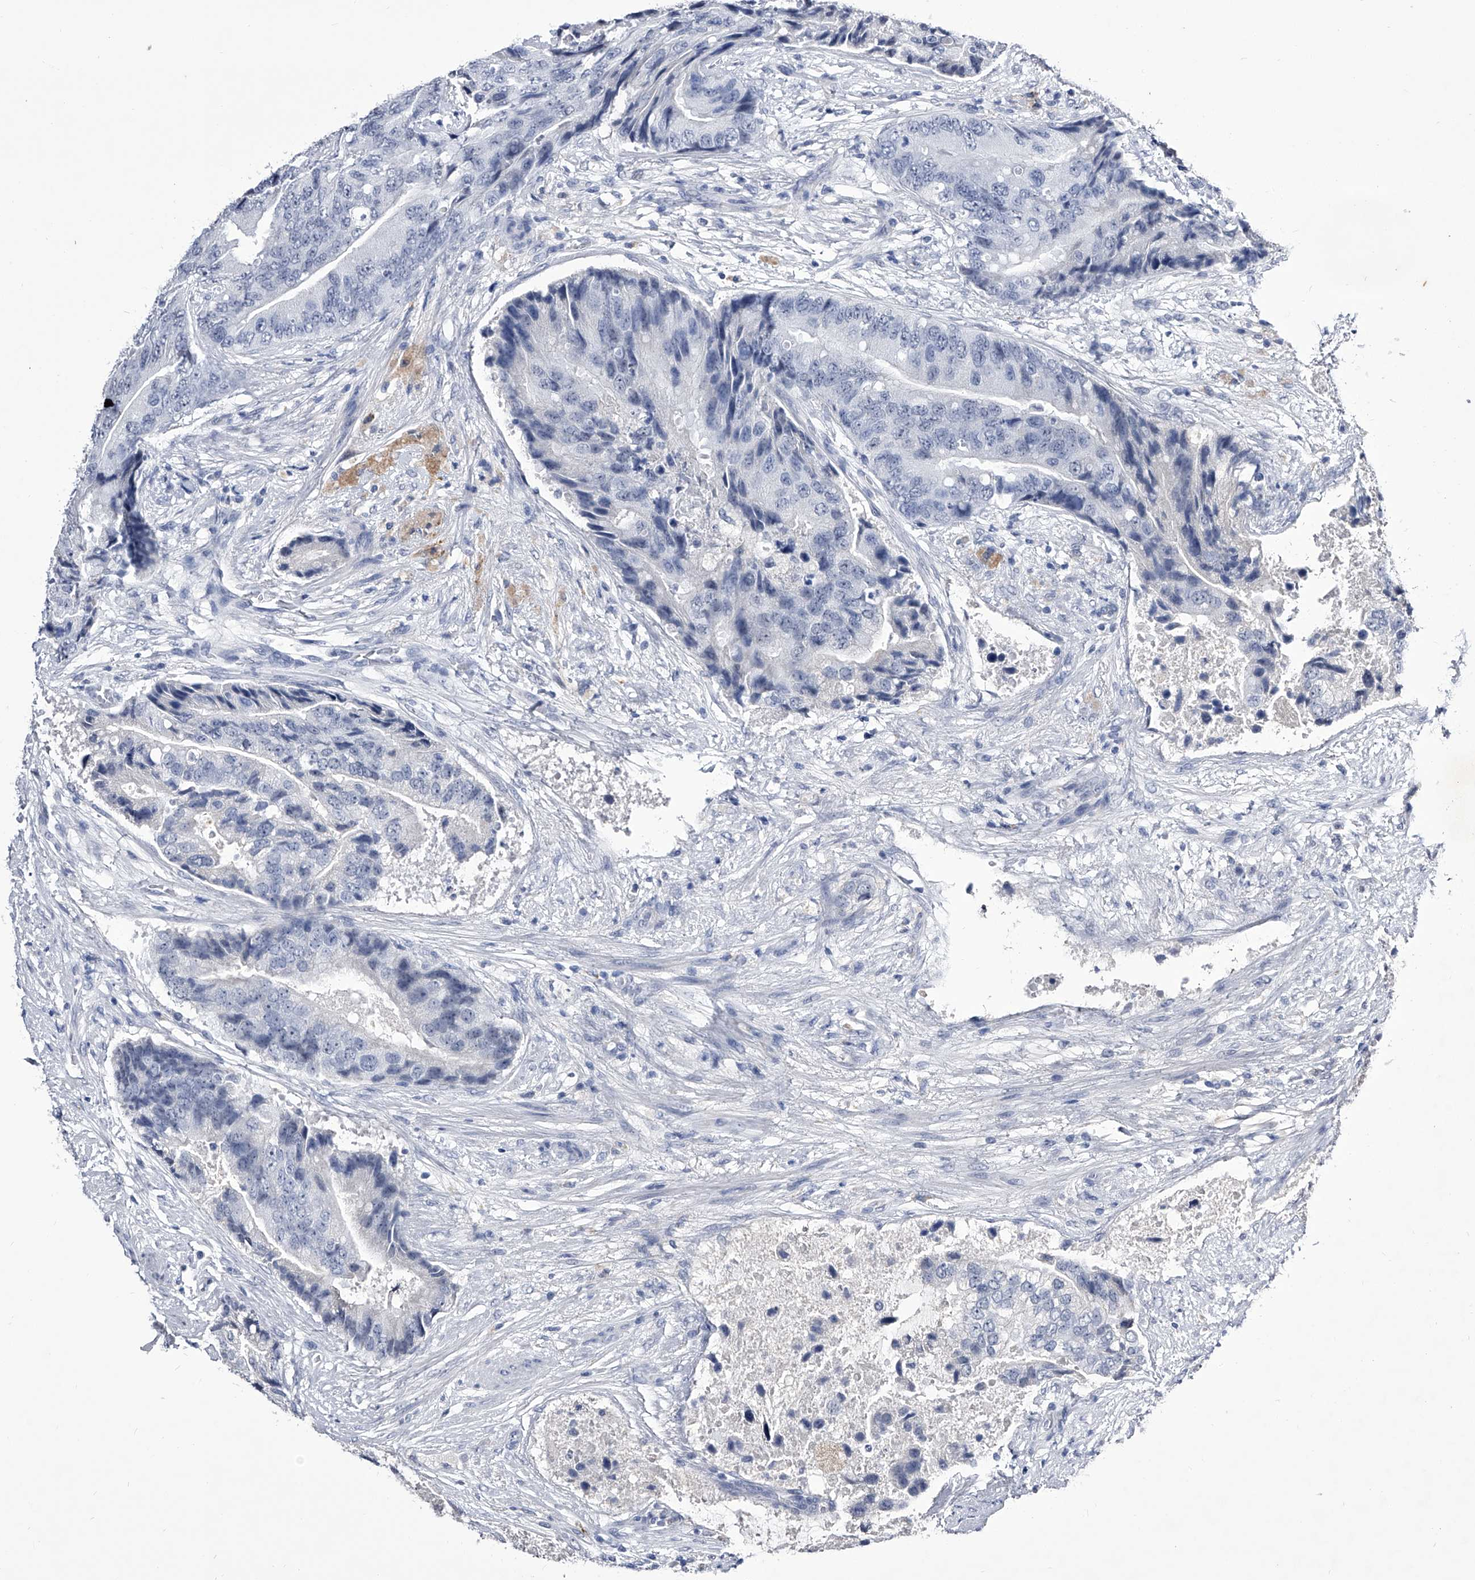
{"staining": {"intensity": "negative", "quantity": "none", "location": "none"}, "tissue": "prostate cancer", "cell_type": "Tumor cells", "image_type": "cancer", "snomed": [{"axis": "morphology", "description": "Adenocarcinoma, High grade"}, {"axis": "topography", "description": "Prostate"}], "caption": "This is a histopathology image of immunohistochemistry staining of prostate cancer, which shows no staining in tumor cells.", "gene": "CRISP2", "patient": {"sex": "male", "age": 70}}